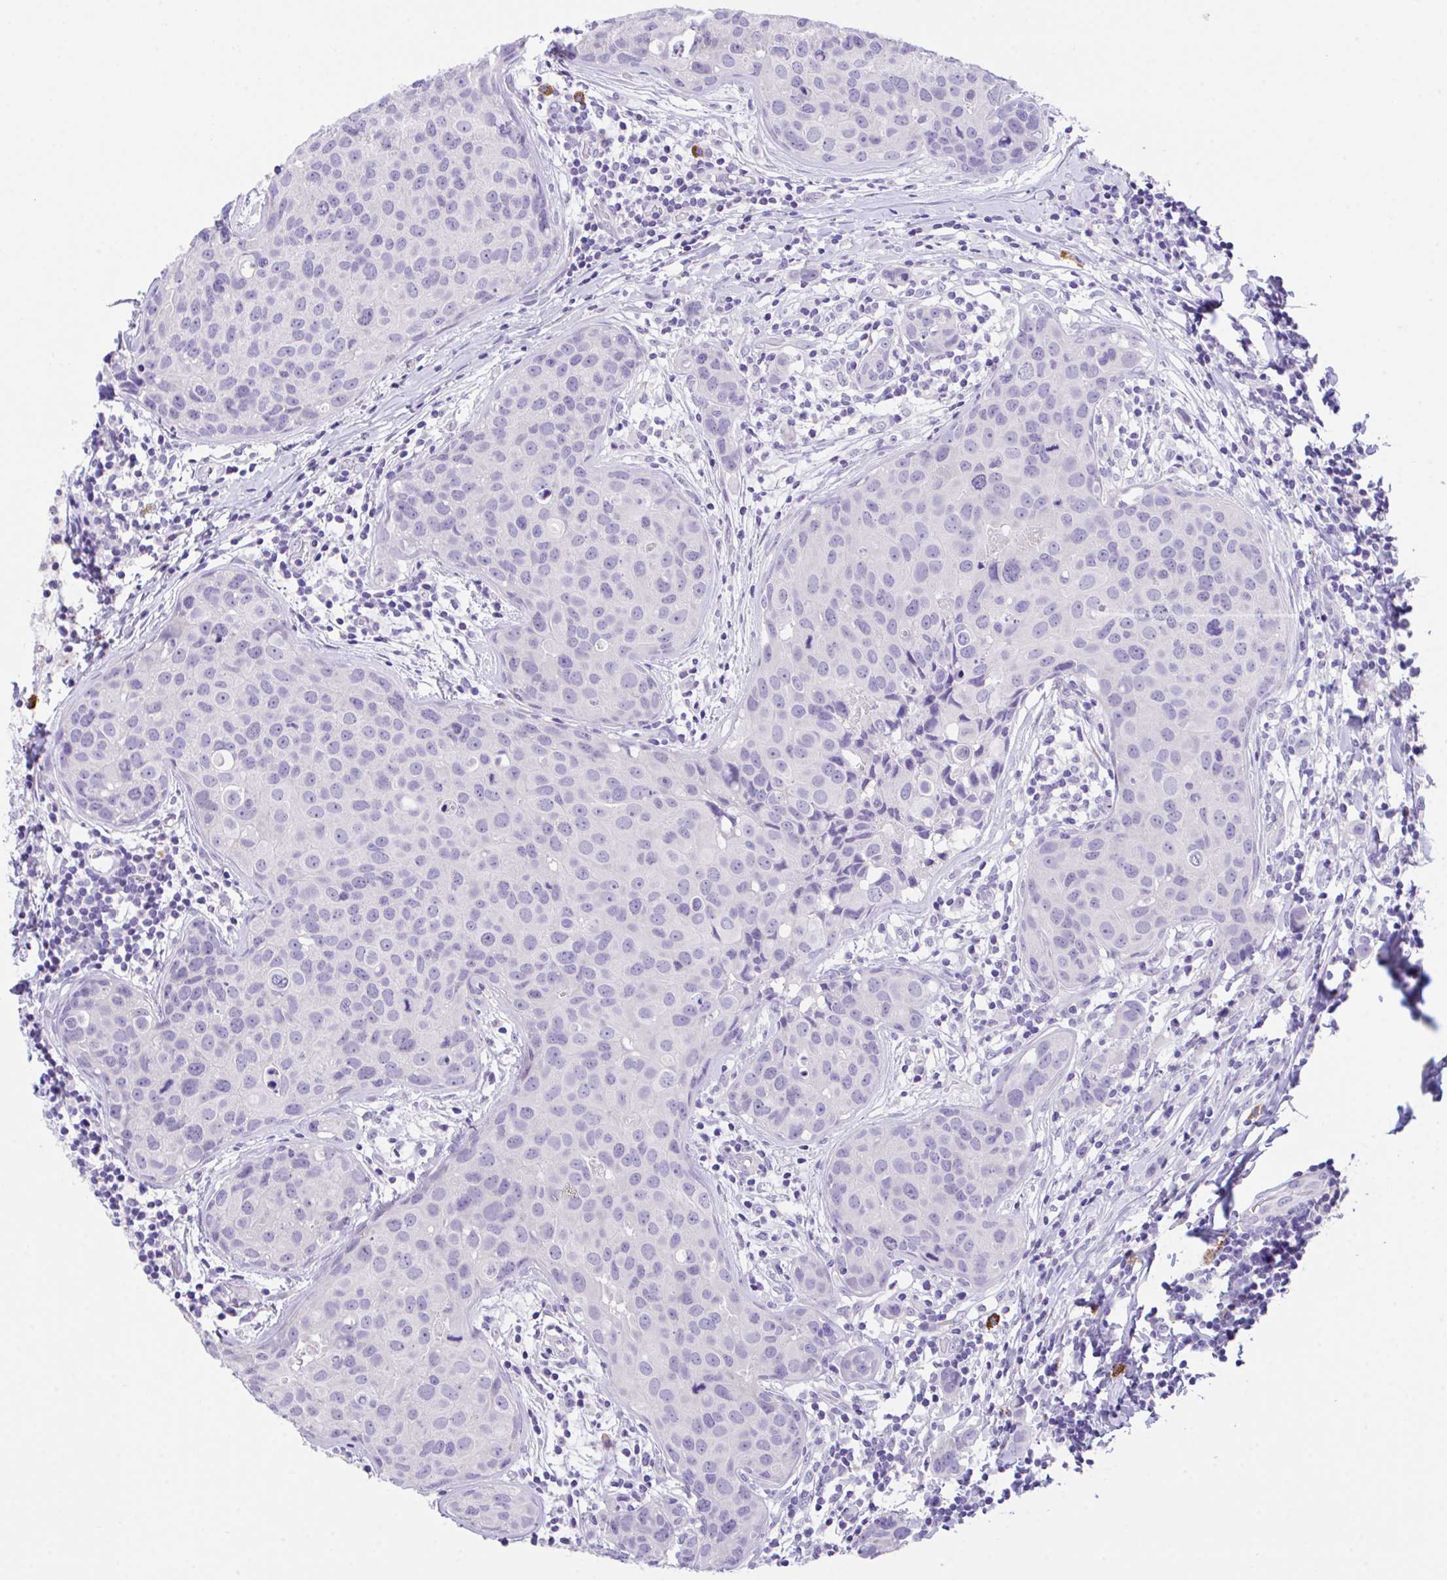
{"staining": {"intensity": "negative", "quantity": "none", "location": "none"}, "tissue": "breast cancer", "cell_type": "Tumor cells", "image_type": "cancer", "snomed": [{"axis": "morphology", "description": "Duct carcinoma"}, {"axis": "topography", "description": "Breast"}], "caption": "Immunohistochemistry of breast invasive ductal carcinoma shows no positivity in tumor cells.", "gene": "HACD4", "patient": {"sex": "female", "age": 24}}